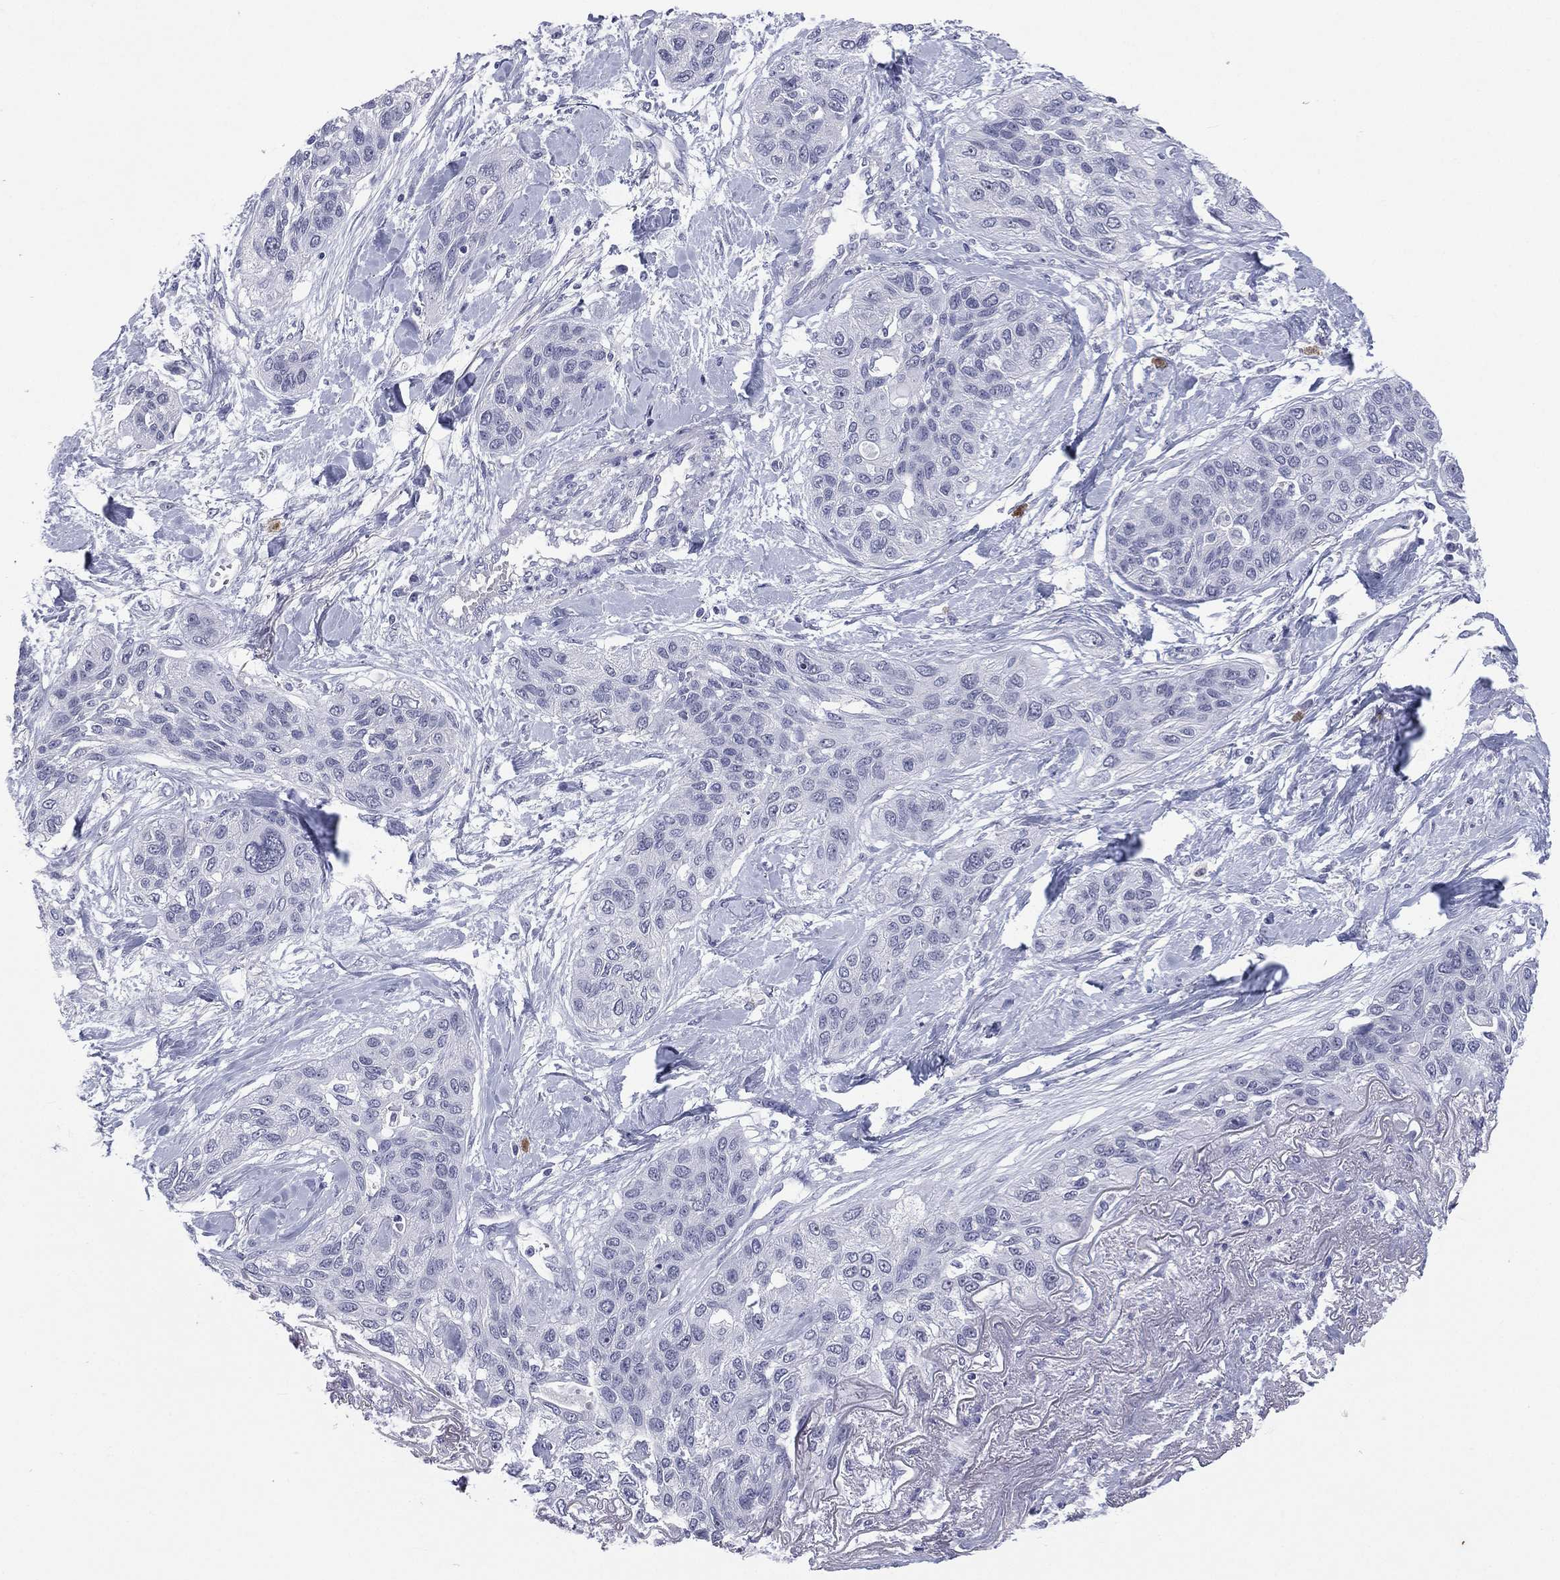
{"staining": {"intensity": "negative", "quantity": "none", "location": "none"}, "tissue": "lung cancer", "cell_type": "Tumor cells", "image_type": "cancer", "snomed": [{"axis": "morphology", "description": "Squamous cell carcinoma, NOS"}, {"axis": "topography", "description": "Lung"}], "caption": "This is a micrograph of immunohistochemistry staining of squamous cell carcinoma (lung), which shows no expression in tumor cells.", "gene": "SSX1", "patient": {"sex": "female", "age": 70}}